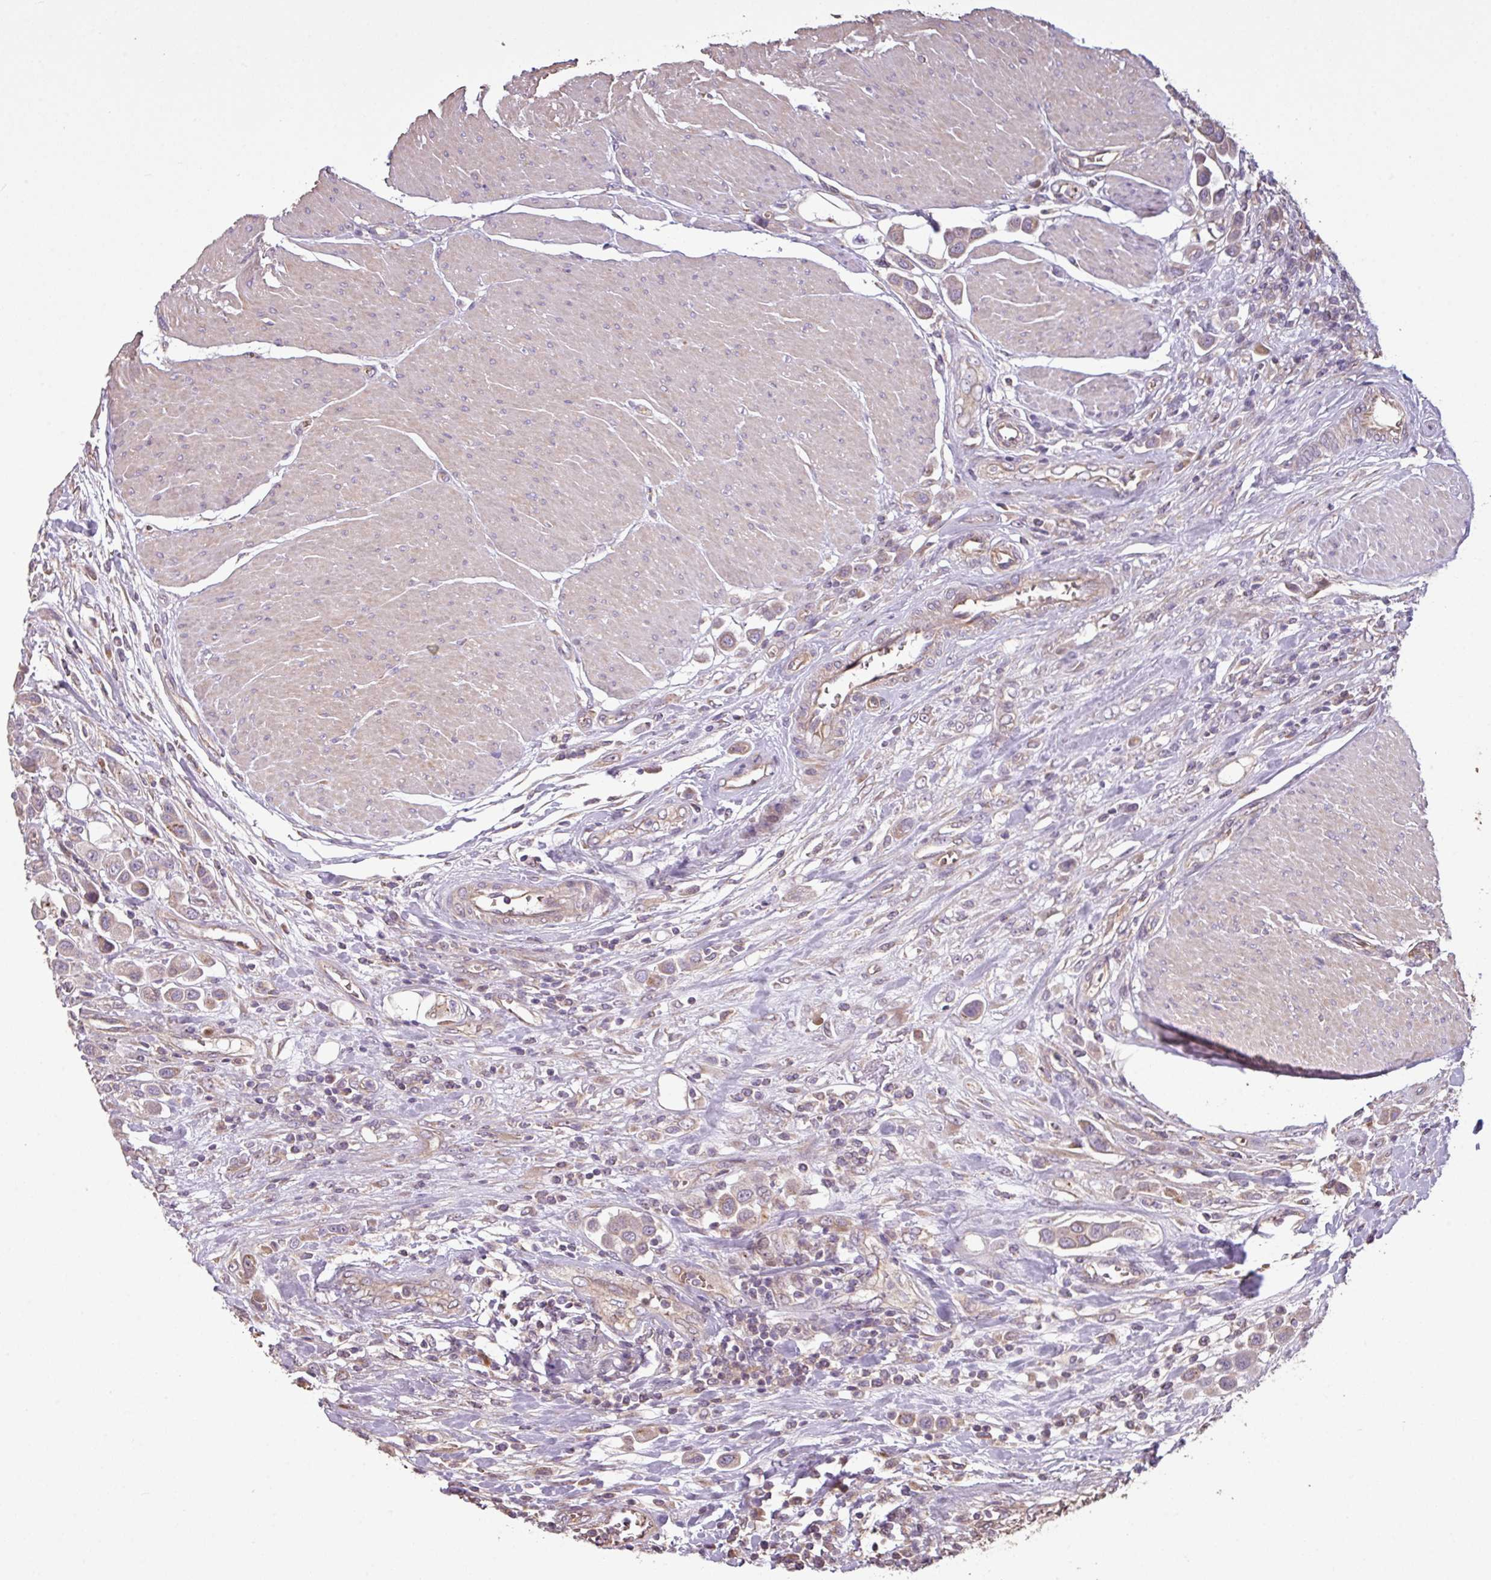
{"staining": {"intensity": "weak", "quantity": ">75%", "location": "cytoplasmic/membranous"}, "tissue": "urothelial cancer", "cell_type": "Tumor cells", "image_type": "cancer", "snomed": [{"axis": "morphology", "description": "Urothelial carcinoma, High grade"}, {"axis": "topography", "description": "Urinary bladder"}], "caption": "Urothelial carcinoma (high-grade) tissue demonstrates weak cytoplasmic/membranous expression in about >75% of tumor cells", "gene": "NHSL2", "patient": {"sex": "male", "age": 50}}